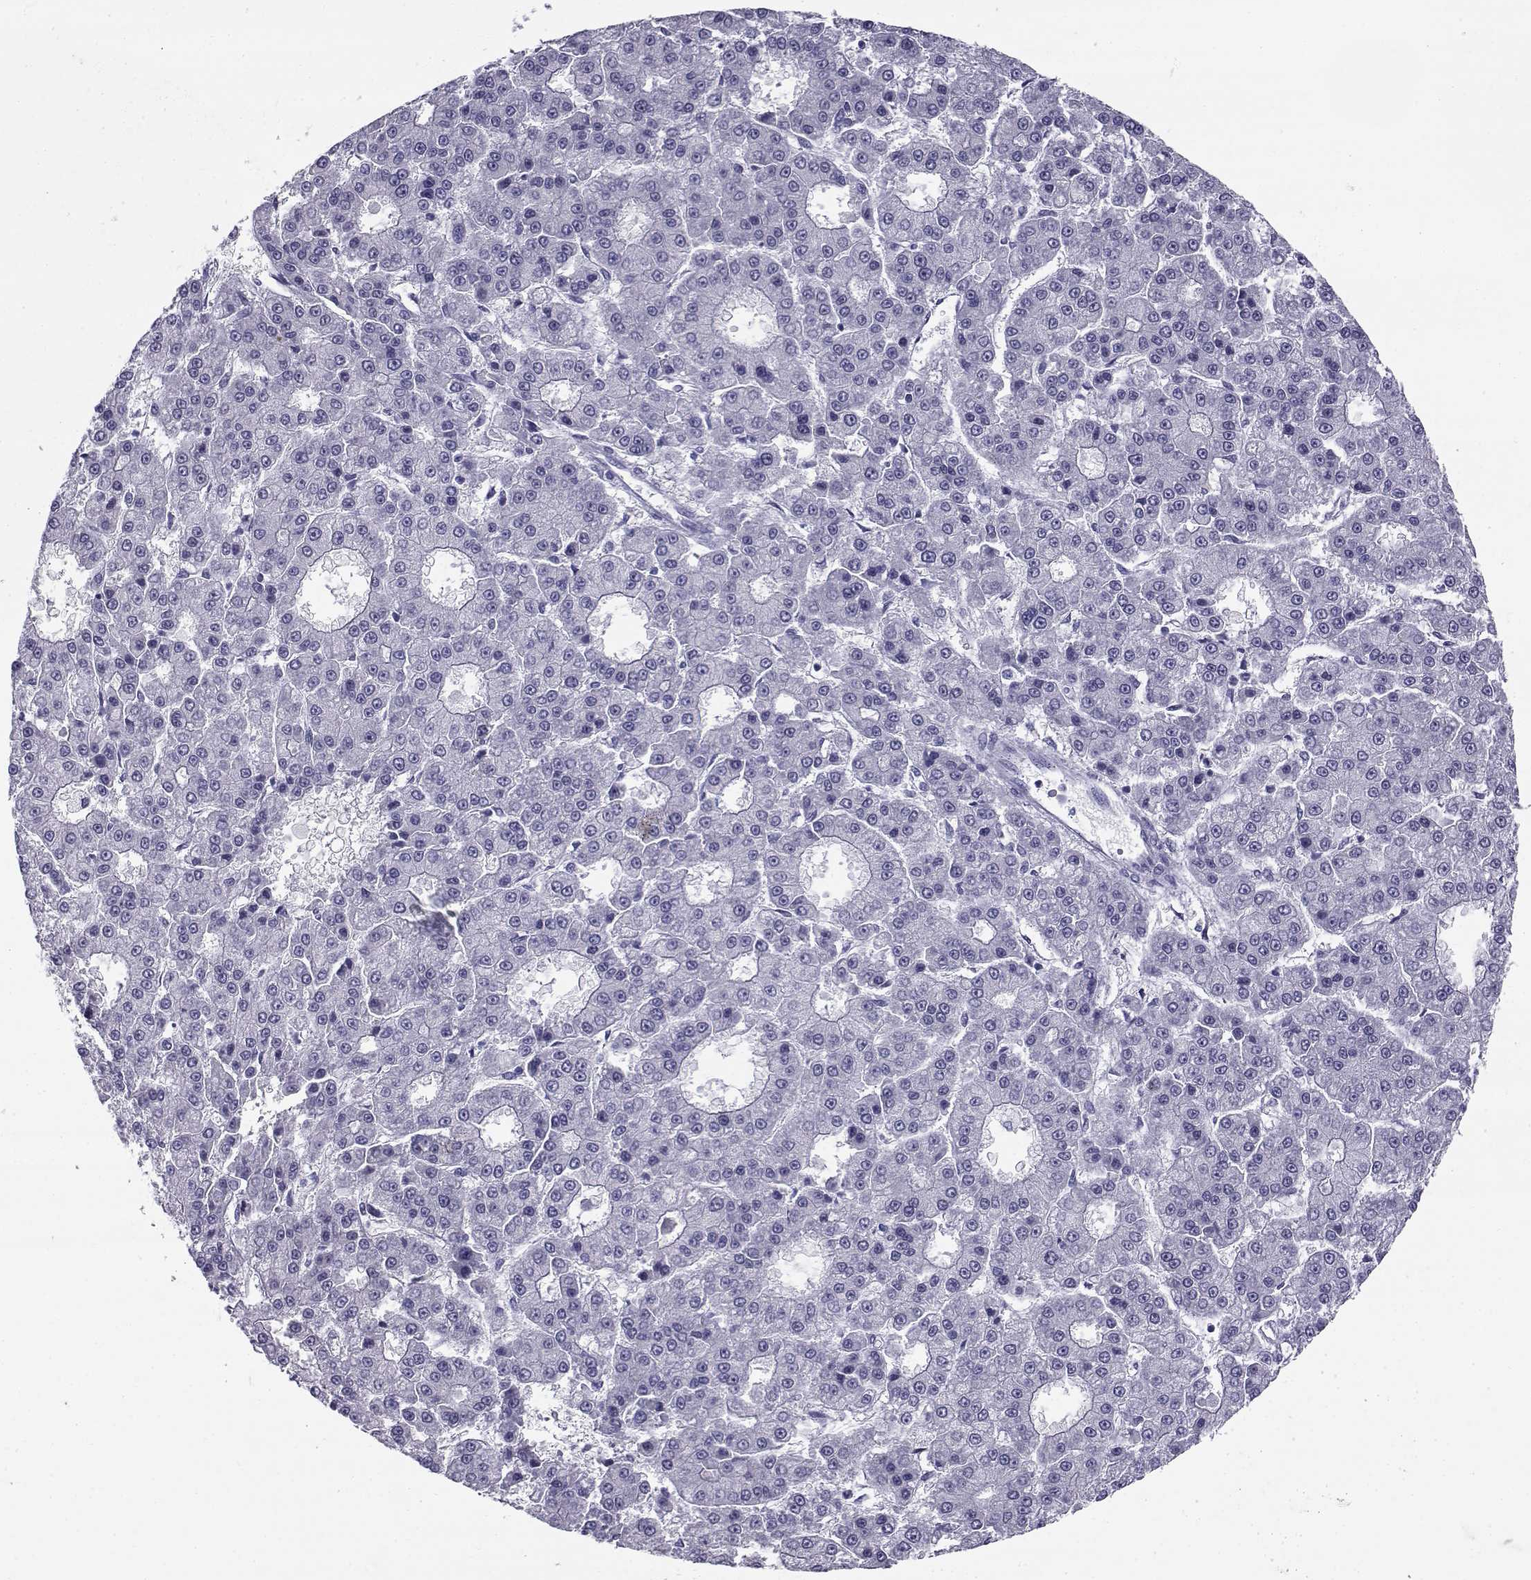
{"staining": {"intensity": "negative", "quantity": "none", "location": "none"}, "tissue": "liver cancer", "cell_type": "Tumor cells", "image_type": "cancer", "snomed": [{"axis": "morphology", "description": "Carcinoma, Hepatocellular, NOS"}, {"axis": "topography", "description": "Liver"}], "caption": "Immunohistochemistry (IHC) image of liver cancer (hepatocellular carcinoma) stained for a protein (brown), which demonstrates no staining in tumor cells.", "gene": "RNASE12", "patient": {"sex": "male", "age": 70}}